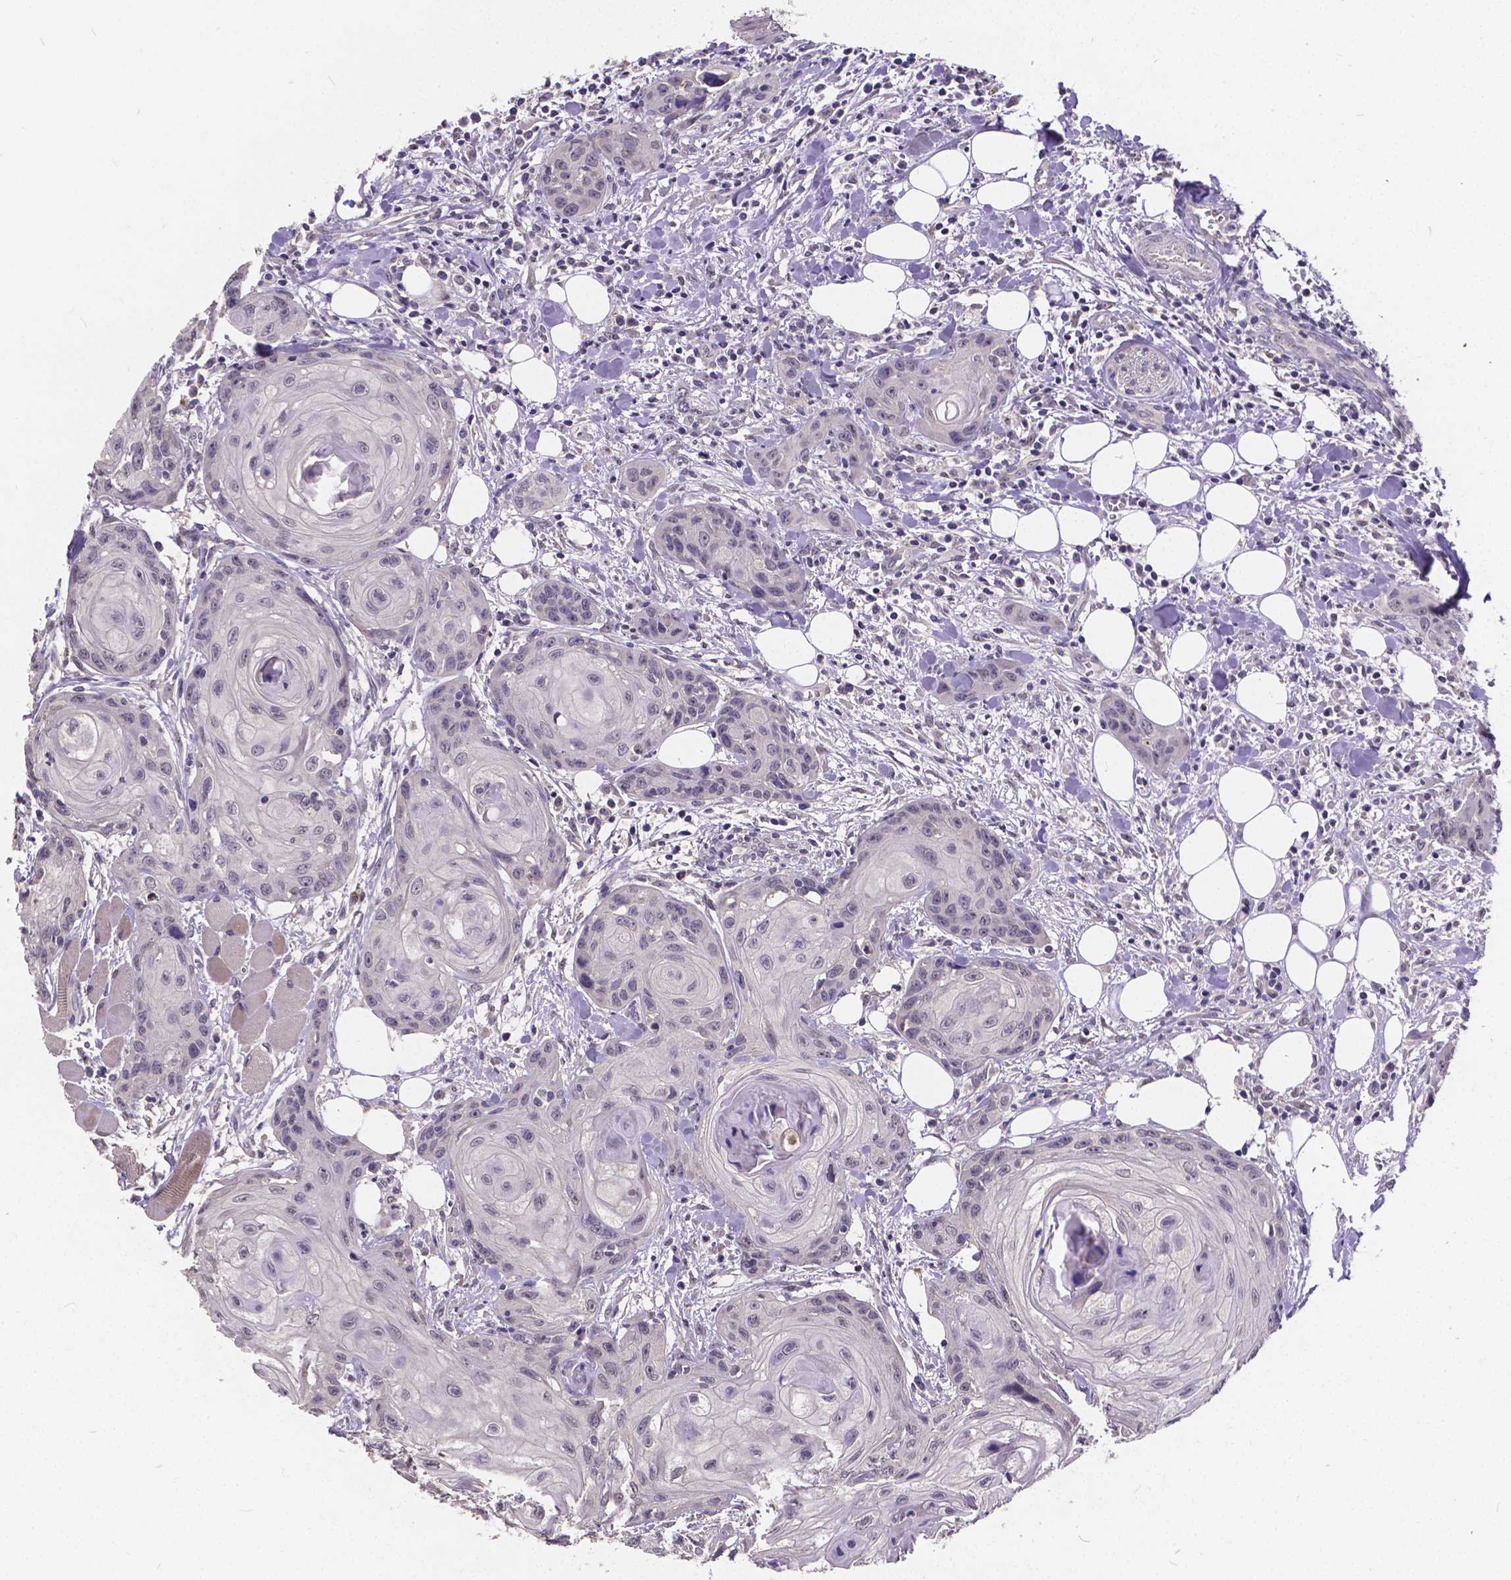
{"staining": {"intensity": "negative", "quantity": "none", "location": "none"}, "tissue": "head and neck cancer", "cell_type": "Tumor cells", "image_type": "cancer", "snomed": [{"axis": "morphology", "description": "Squamous cell carcinoma, NOS"}, {"axis": "topography", "description": "Oral tissue"}, {"axis": "topography", "description": "Head-Neck"}], "caption": "DAB (3,3'-diaminobenzidine) immunohistochemical staining of head and neck cancer (squamous cell carcinoma) demonstrates no significant expression in tumor cells.", "gene": "CTNNA2", "patient": {"sex": "male", "age": 58}}